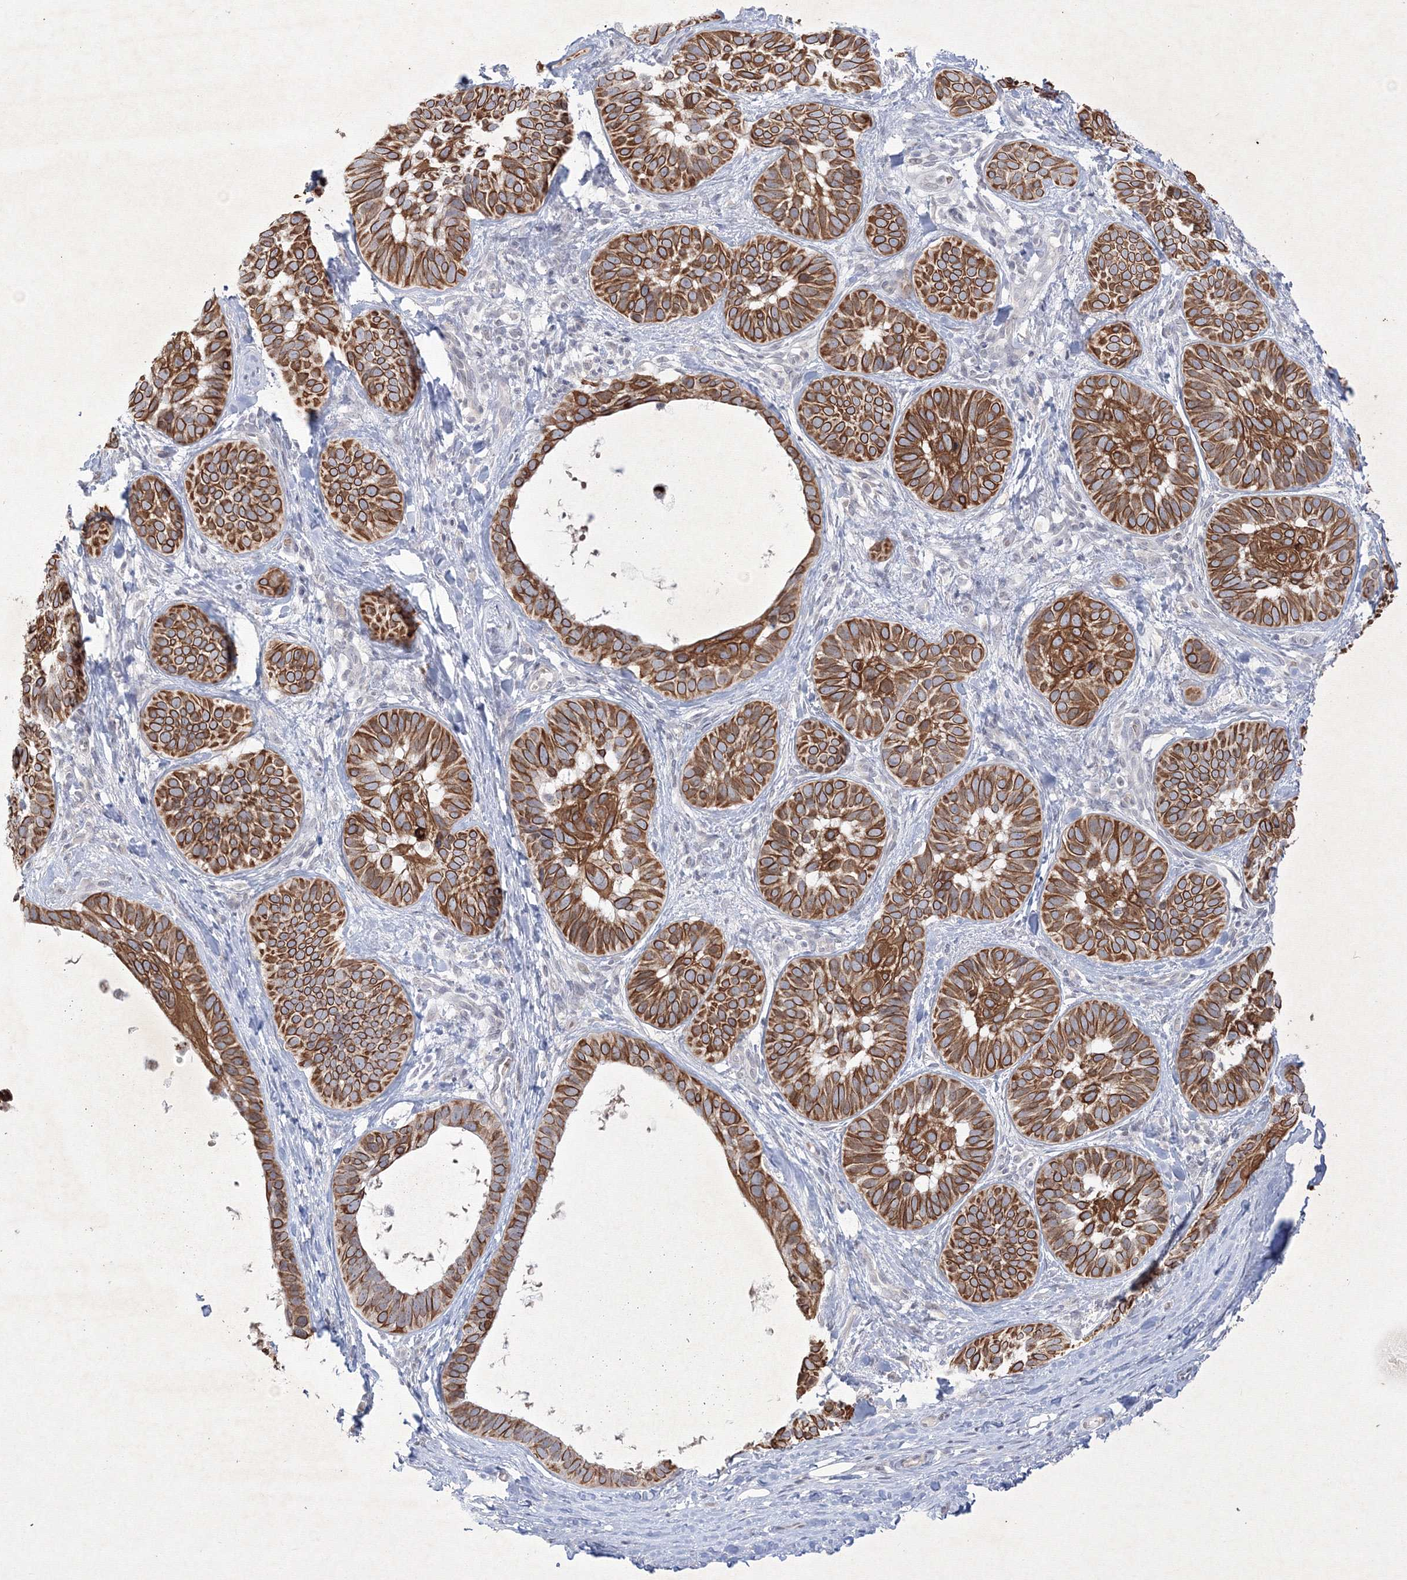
{"staining": {"intensity": "strong", "quantity": ">75%", "location": "cytoplasmic/membranous"}, "tissue": "skin cancer", "cell_type": "Tumor cells", "image_type": "cancer", "snomed": [{"axis": "morphology", "description": "Basal cell carcinoma"}, {"axis": "topography", "description": "Skin"}], "caption": "Skin cancer (basal cell carcinoma) stained with a protein marker exhibits strong staining in tumor cells.", "gene": "NXPE3", "patient": {"sex": "male", "age": 62}}